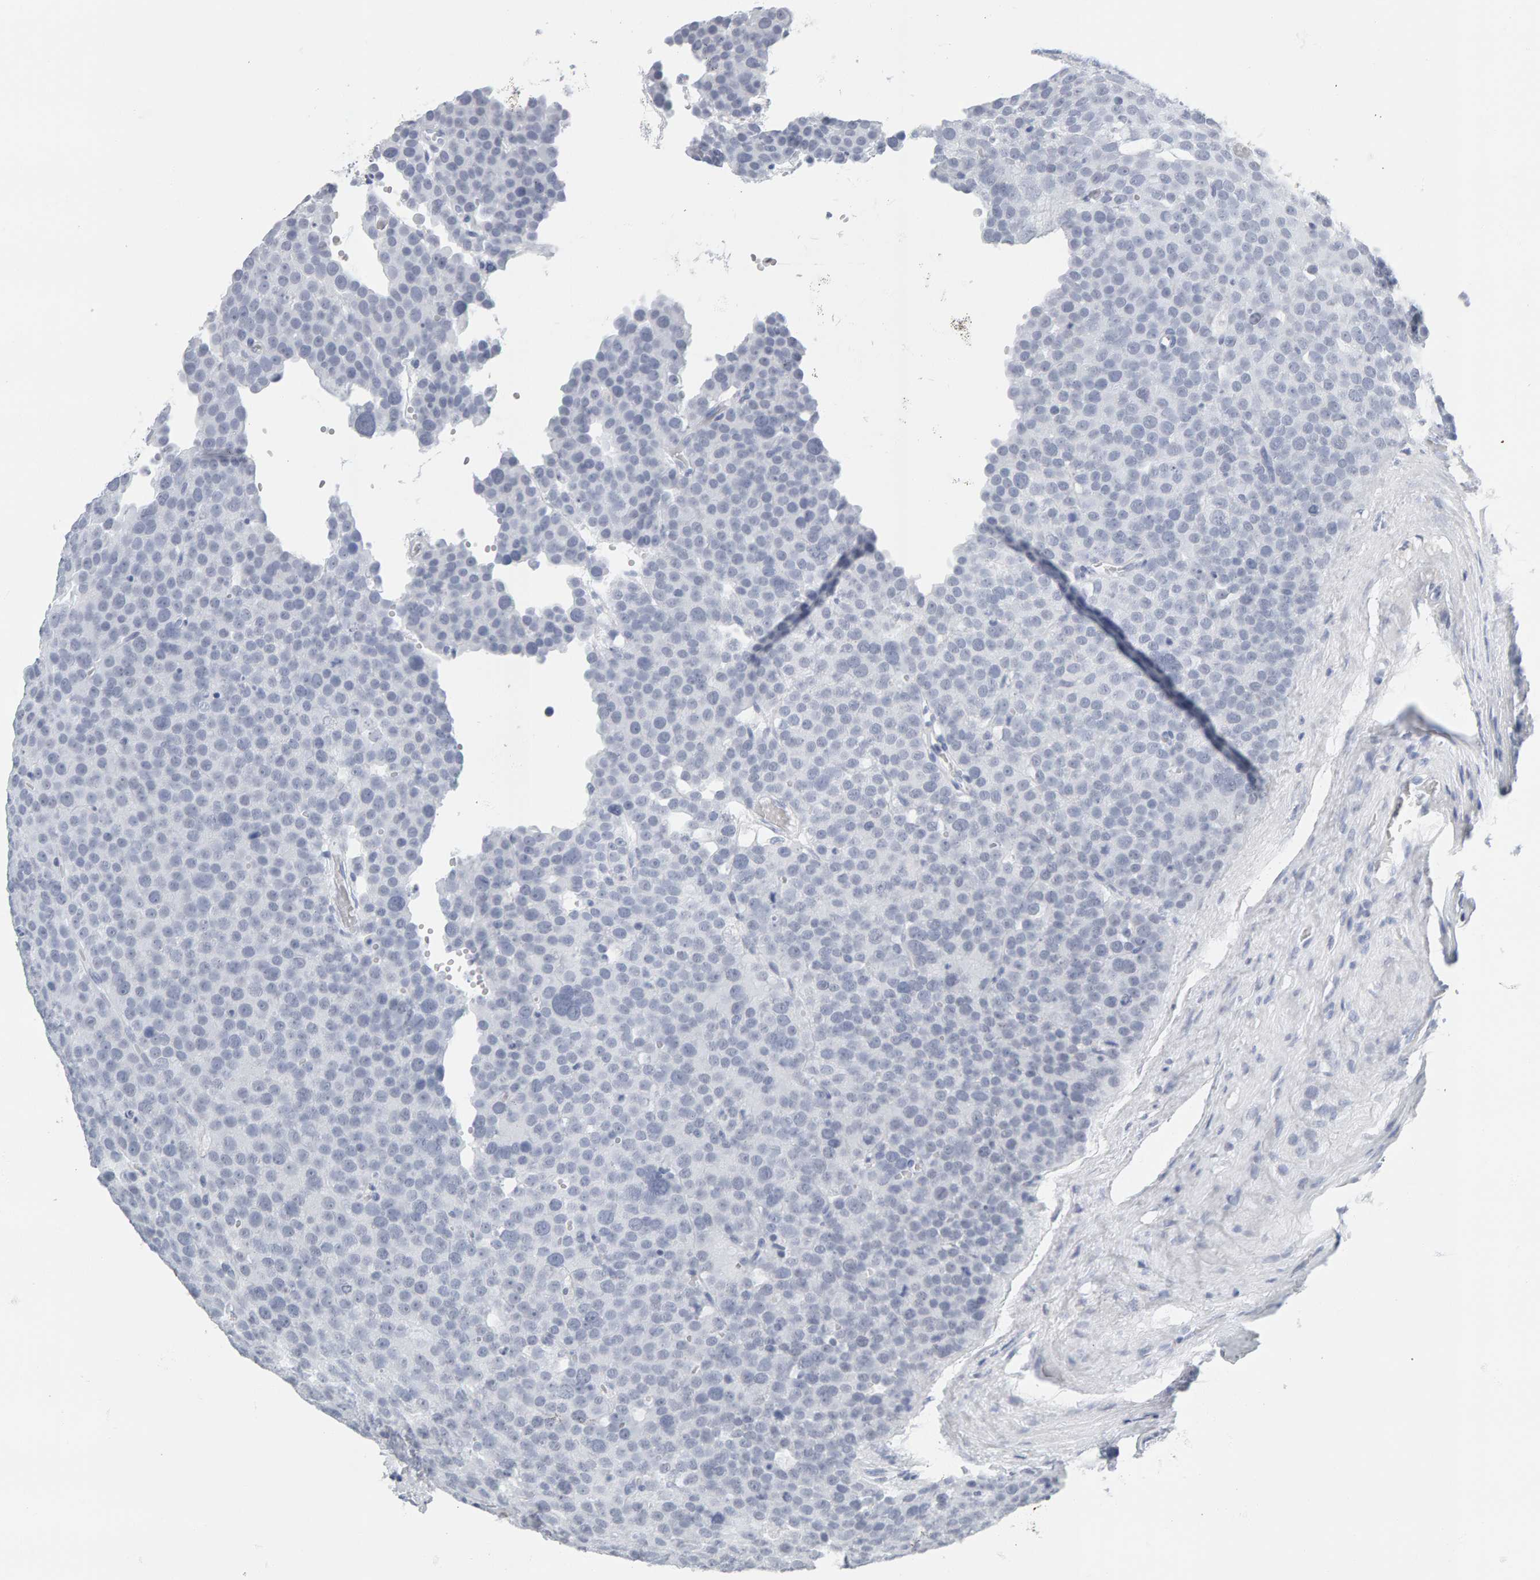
{"staining": {"intensity": "negative", "quantity": "none", "location": "none"}, "tissue": "testis cancer", "cell_type": "Tumor cells", "image_type": "cancer", "snomed": [{"axis": "morphology", "description": "Seminoma, NOS"}, {"axis": "topography", "description": "Testis"}], "caption": "A histopathology image of human testis seminoma is negative for staining in tumor cells.", "gene": "SPACA3", "patient": {"sex": "male", "age": 71}}